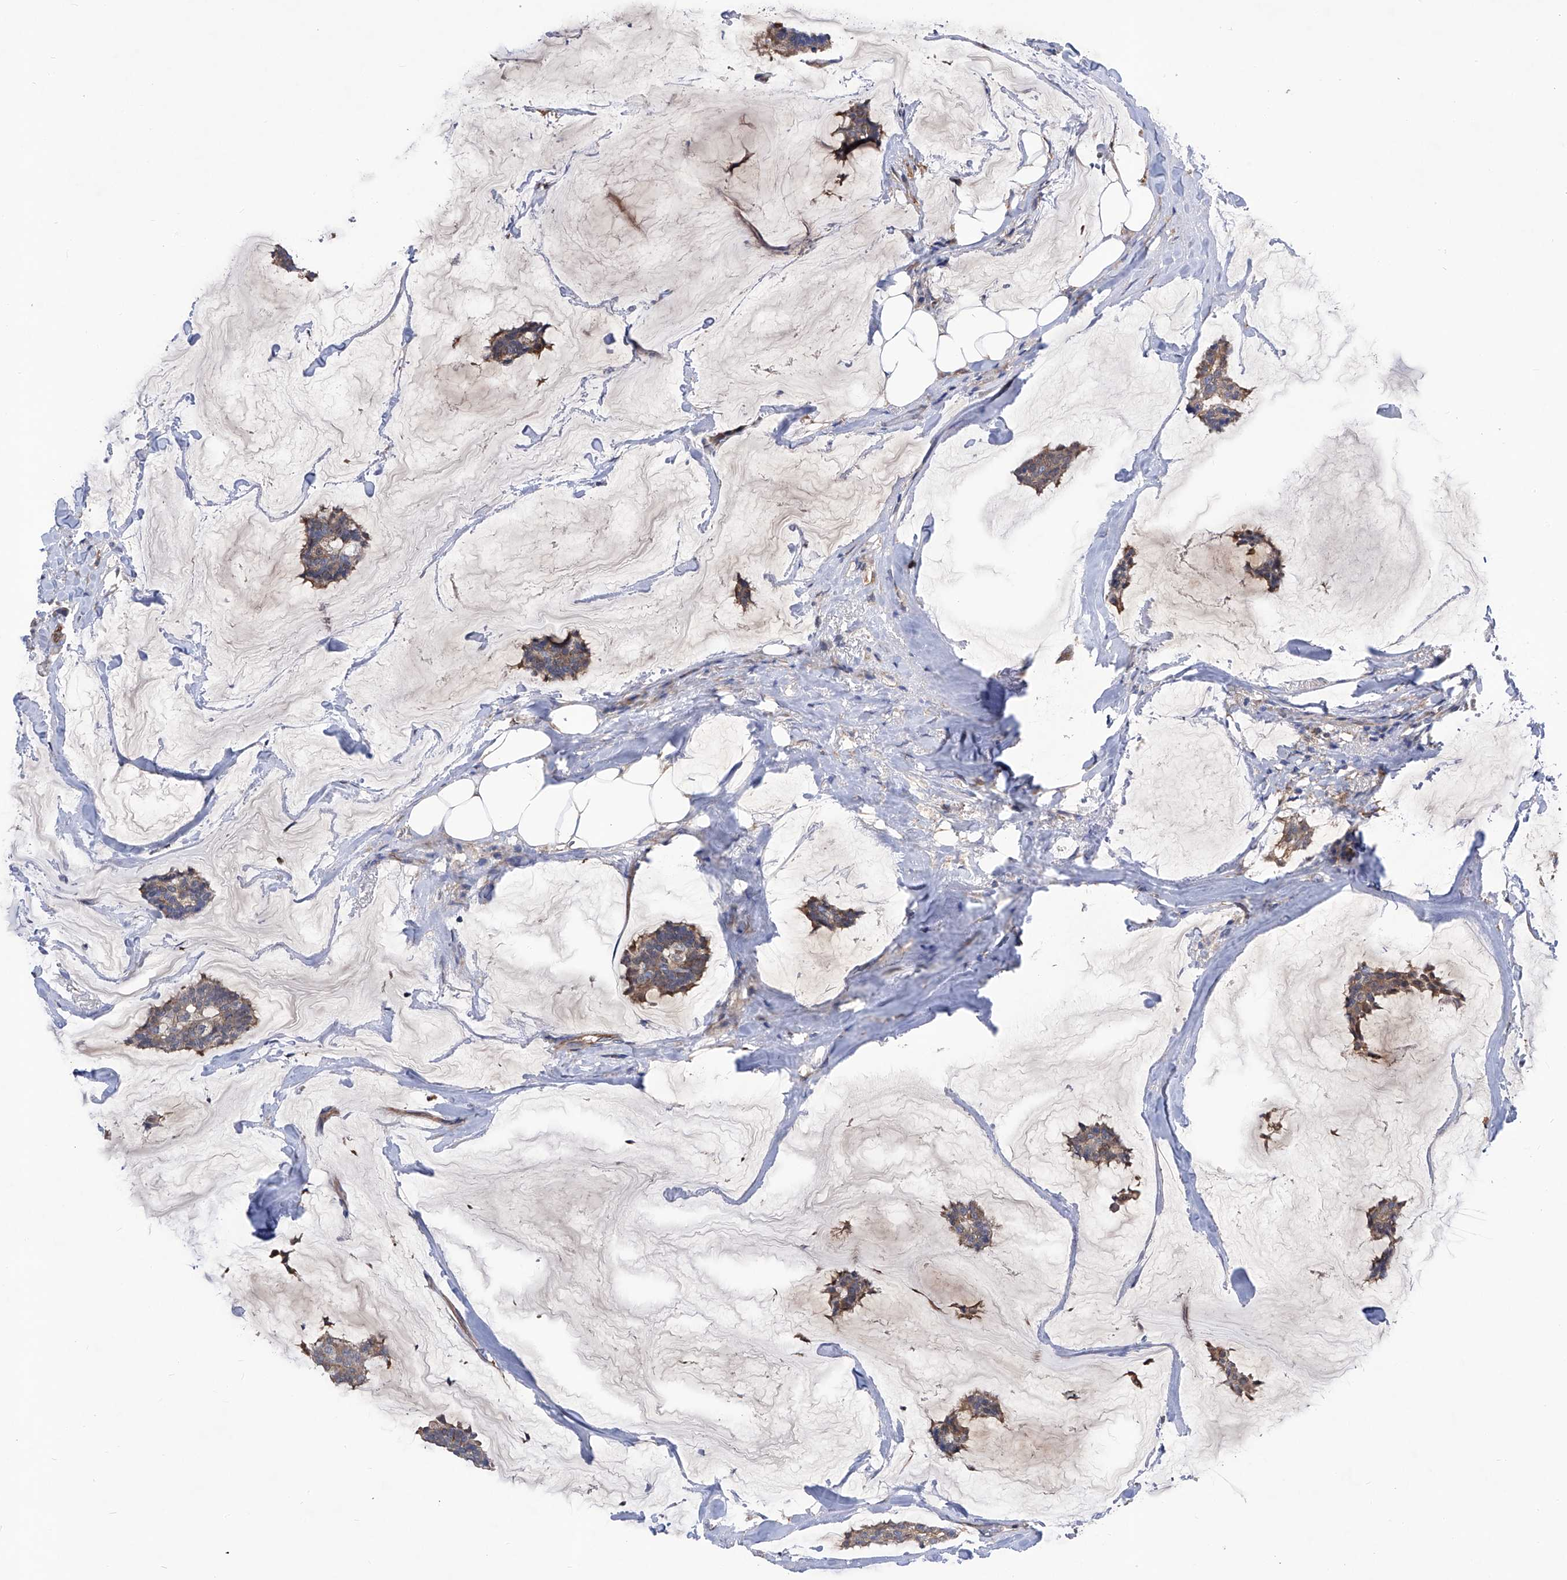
{"staining": {"intensity": "weak", "quantity": ">75%", "location": "cytoplasmic/membranous"}, "tissue": "breast cancer", "cell_type": "Tumor cells", "image_type": "cancer", "snomed": [{"axis": "morphology", "description": "Duct carcinoma"}, {"axis": "topography", "description": "Breast"}], "caption": "Protein staining displays weak cytoplasmic/membranous staining in approximately >75% of tumor cells in breast cancer. (DAB (3,3'-diaminobenzidine) = brown stain, brightfield microscopy at high magnification).", "gene": "SPATA20", "patient": {"sex": "female", "age": 93}}